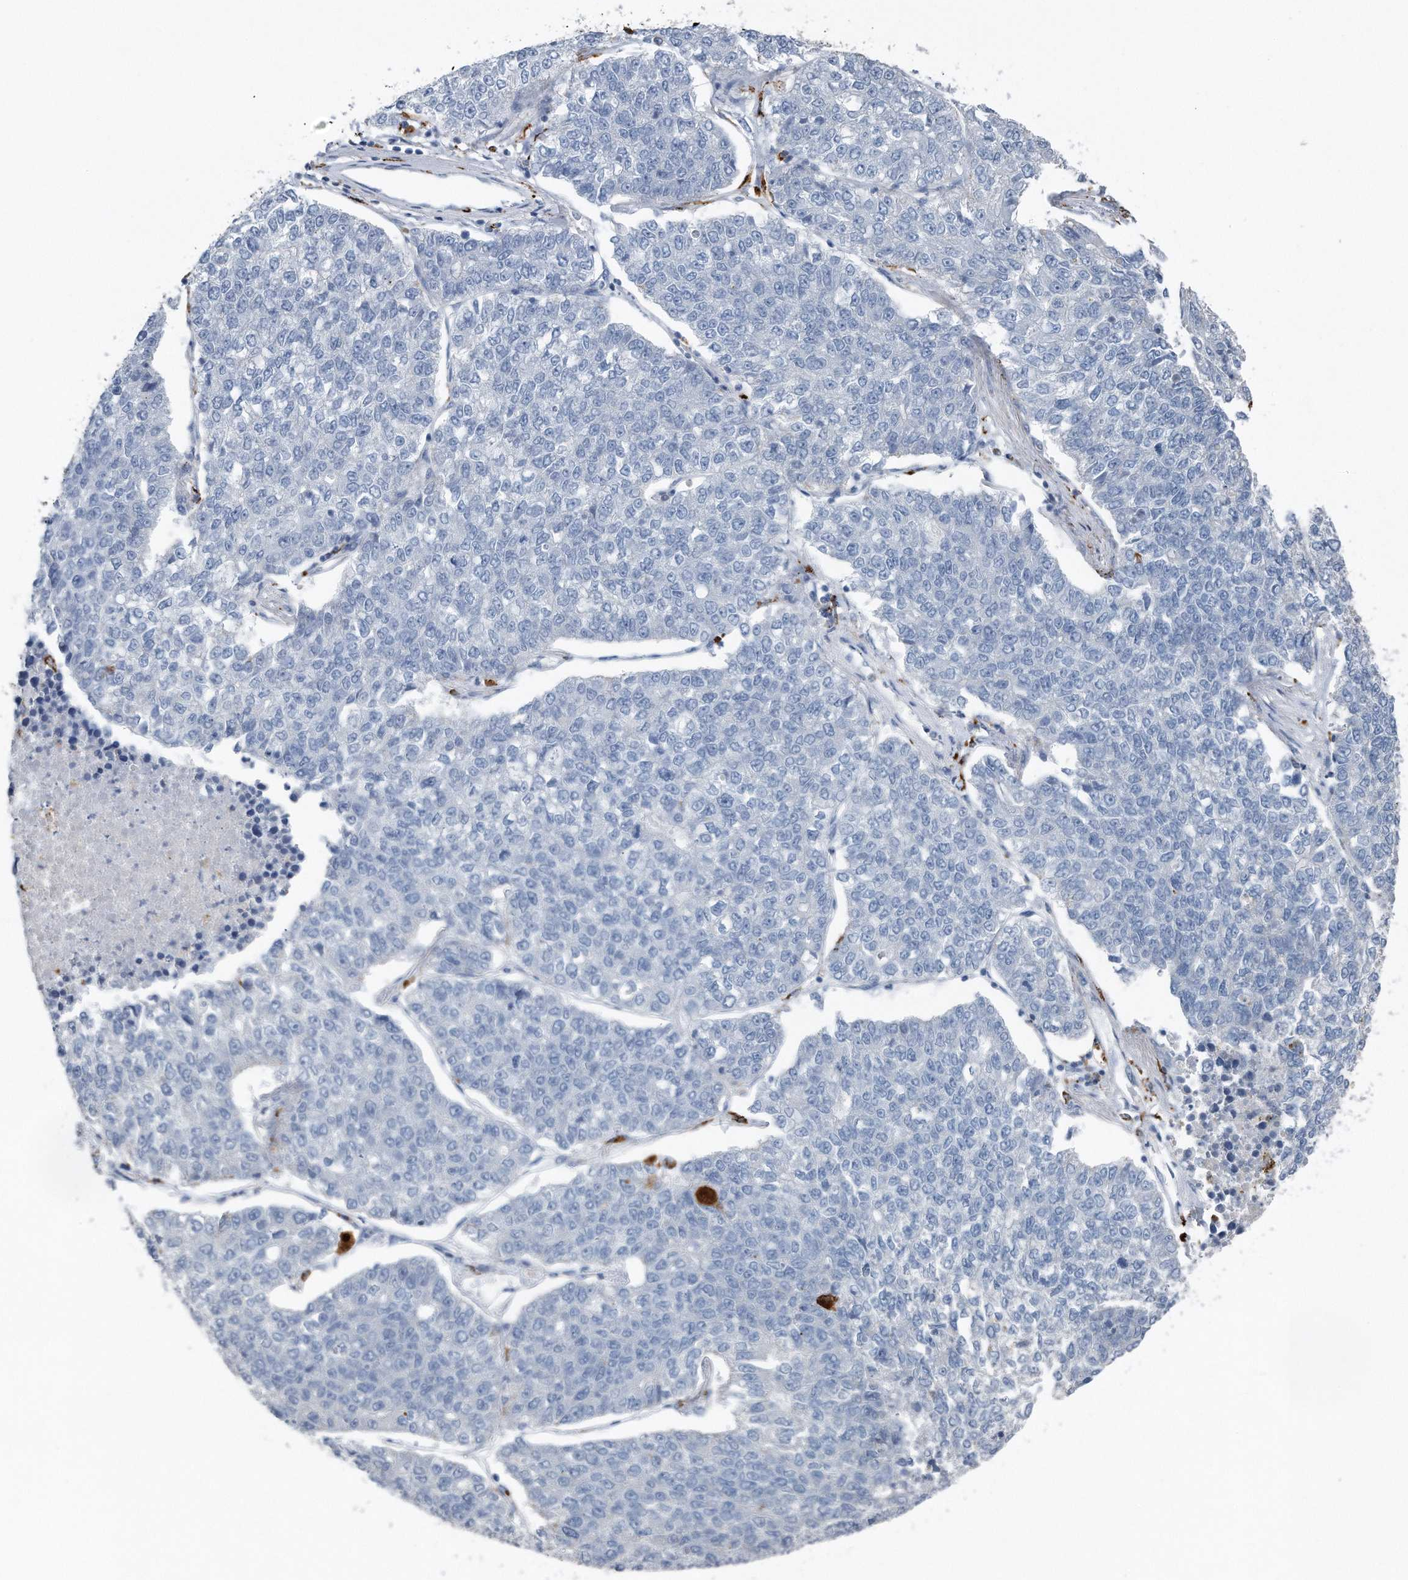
{"staining": {"intensity": "negative", "quantity": "none", "location": "none"}, "tissue": "lung cancer", "cell_type": "Tumor cells", "image_type": "cancer", "snomed": [{"axis": "morphology", "description": "Adenocarcinoma, NOS"}, {"axis": "topography", "description": "Lung"}], "caption": "This is a micrograph of immunohistochemistry staining of adenocarcinoma (lung), which shows no staining in tumor cells.", "gene": "ZNF772", "patient": {"sex": "male", "age": 49}}